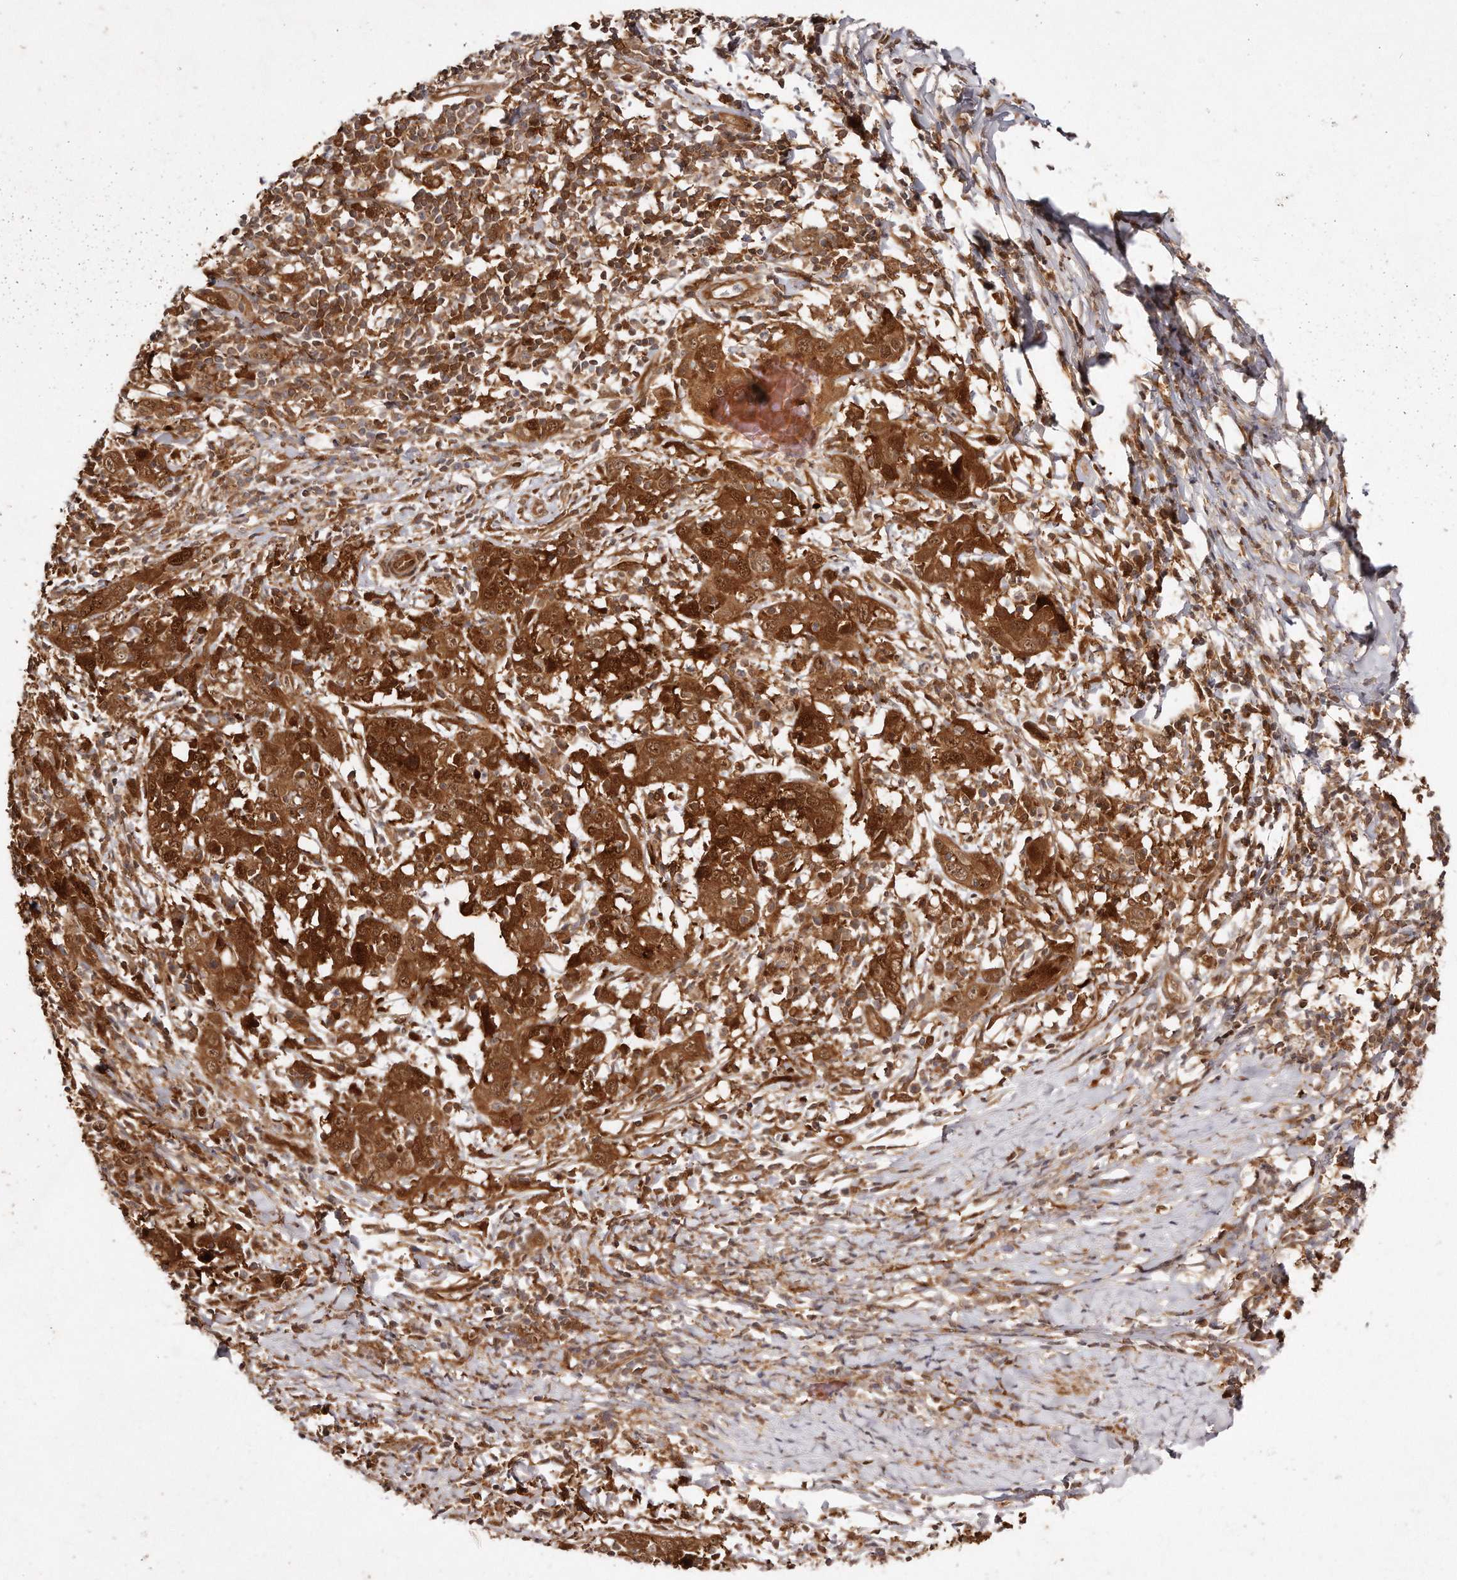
{"staining": {"intensity": "strong", "quantity": ">75%", "location": "cytoplasmic/membranous,nuclear"}, "tissue": "cervical cancer", "cell_type": "Tumor cells", "image_type": "cancer", "snomed": [{"axis": "morphology", "description": "Squamous cell carcinoma, NOS"}, {"axis": "topography", "description": "Cervix"}], "caption": "This is a micrograph of IHC staining of cervical cancer (squamous cell carcinoma), which shows strong expression in the cytoplasmic/membranous and nuclear of tumor cells.", "gene": "GBP4", "patient": {"sex": "female", "age": 46}}